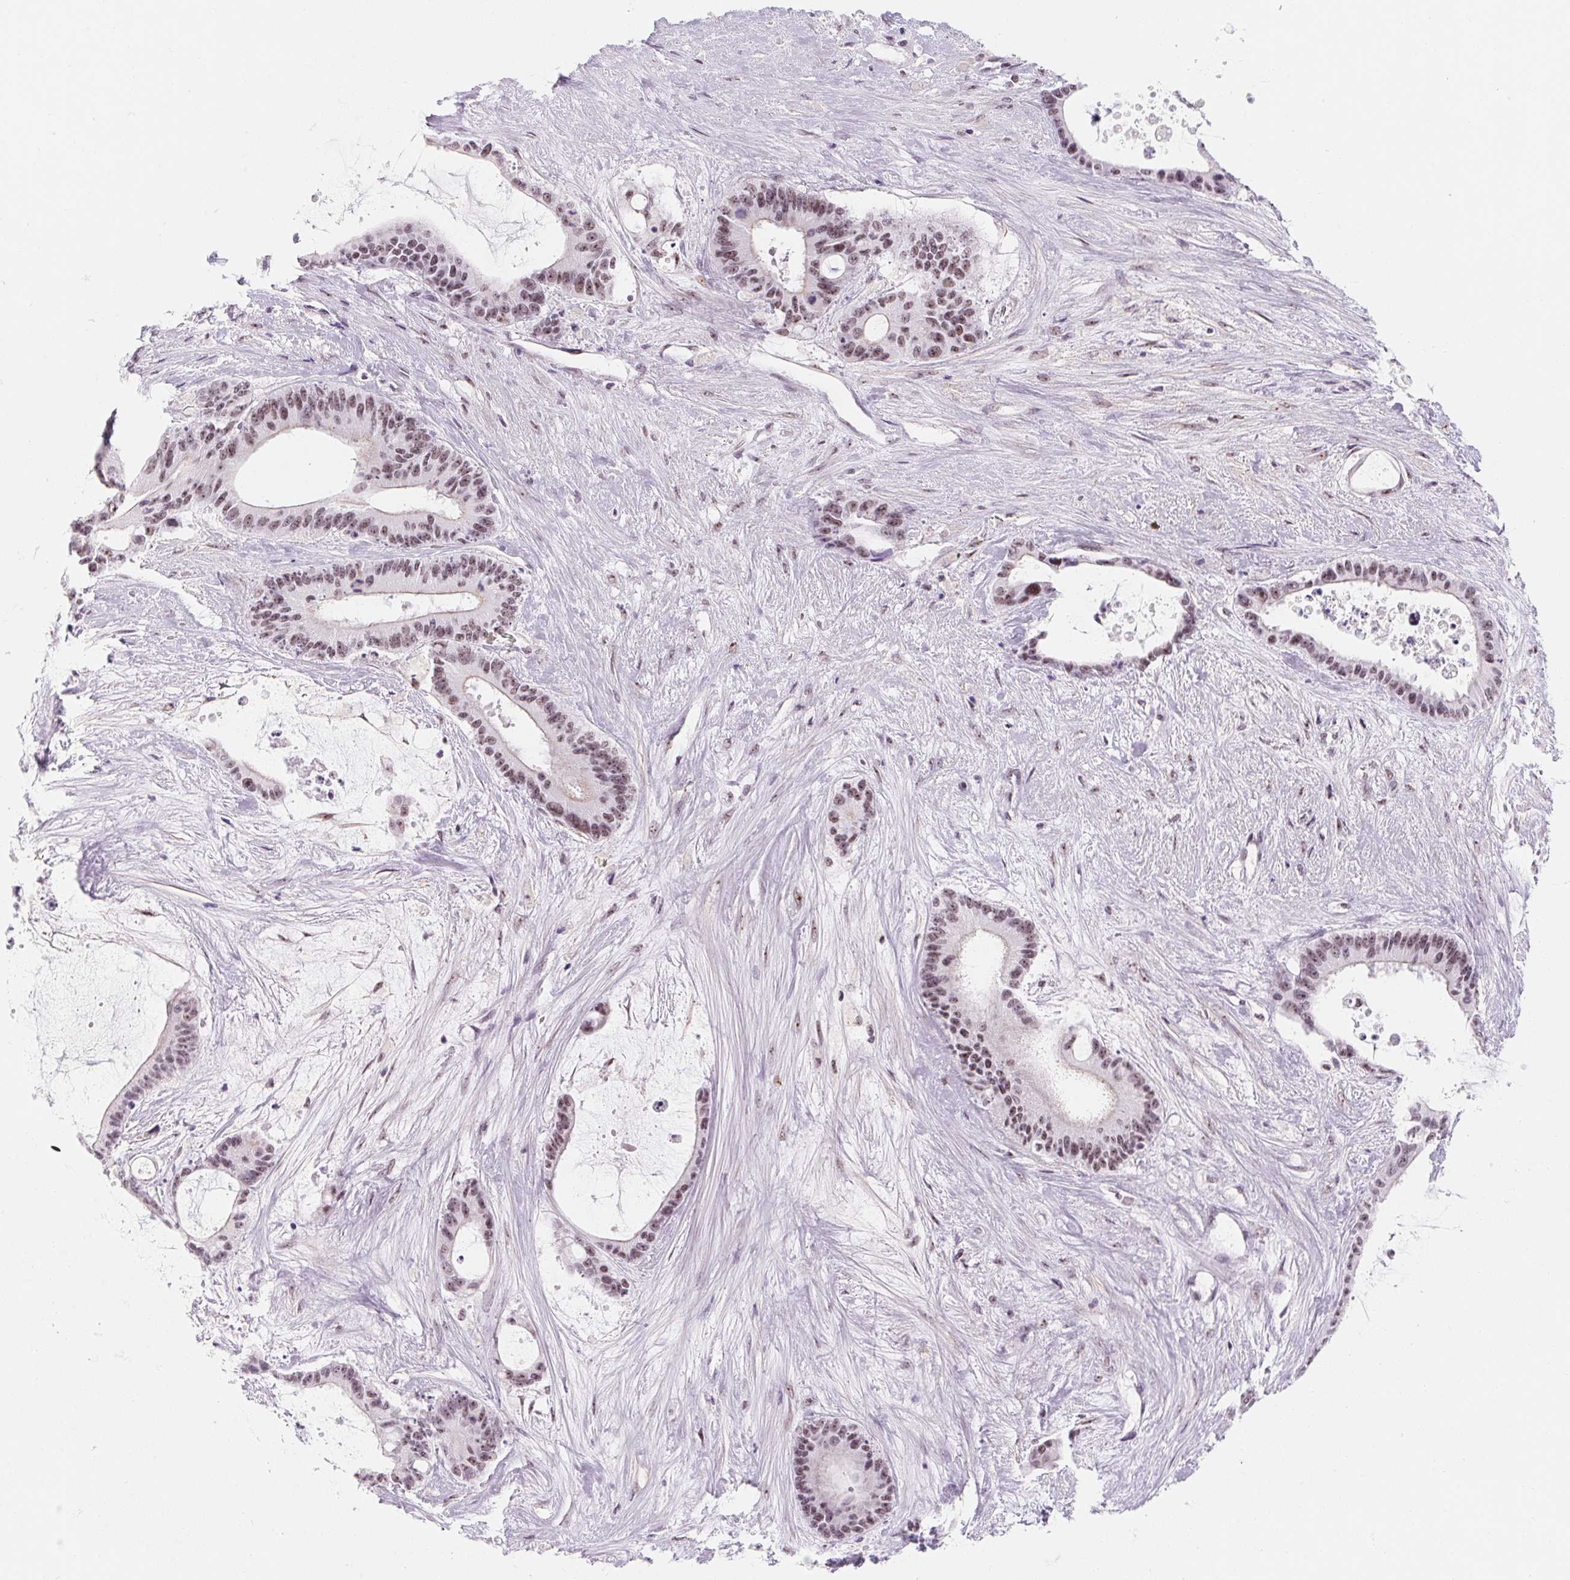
{"staining": {"intensity": "weak", "quantity": ">75%", "location": "nuclear"}, "tissue": "liver cancer", "cell_type": "Tumor cells", "image_type": "cancer", "snomed": [{"axis": "morphology", "description": "Normal tissue, NOS"}, {"axis": "morphology", "description": "Cholangiocarcinoma"}, {"axis": "topography", "description": "Liver"}, {"axis": "topography", "description": "Peripheral nerve tissue"}], "caption": "IHC histopathology image of cholangiocarcinoma (liver) stained for a protein (brown), which shows low levels of weak nuclear expression in about >75% of tumor cells.", "gene": "ZIC4", "patient": {"sex": "female", "age": 73}}